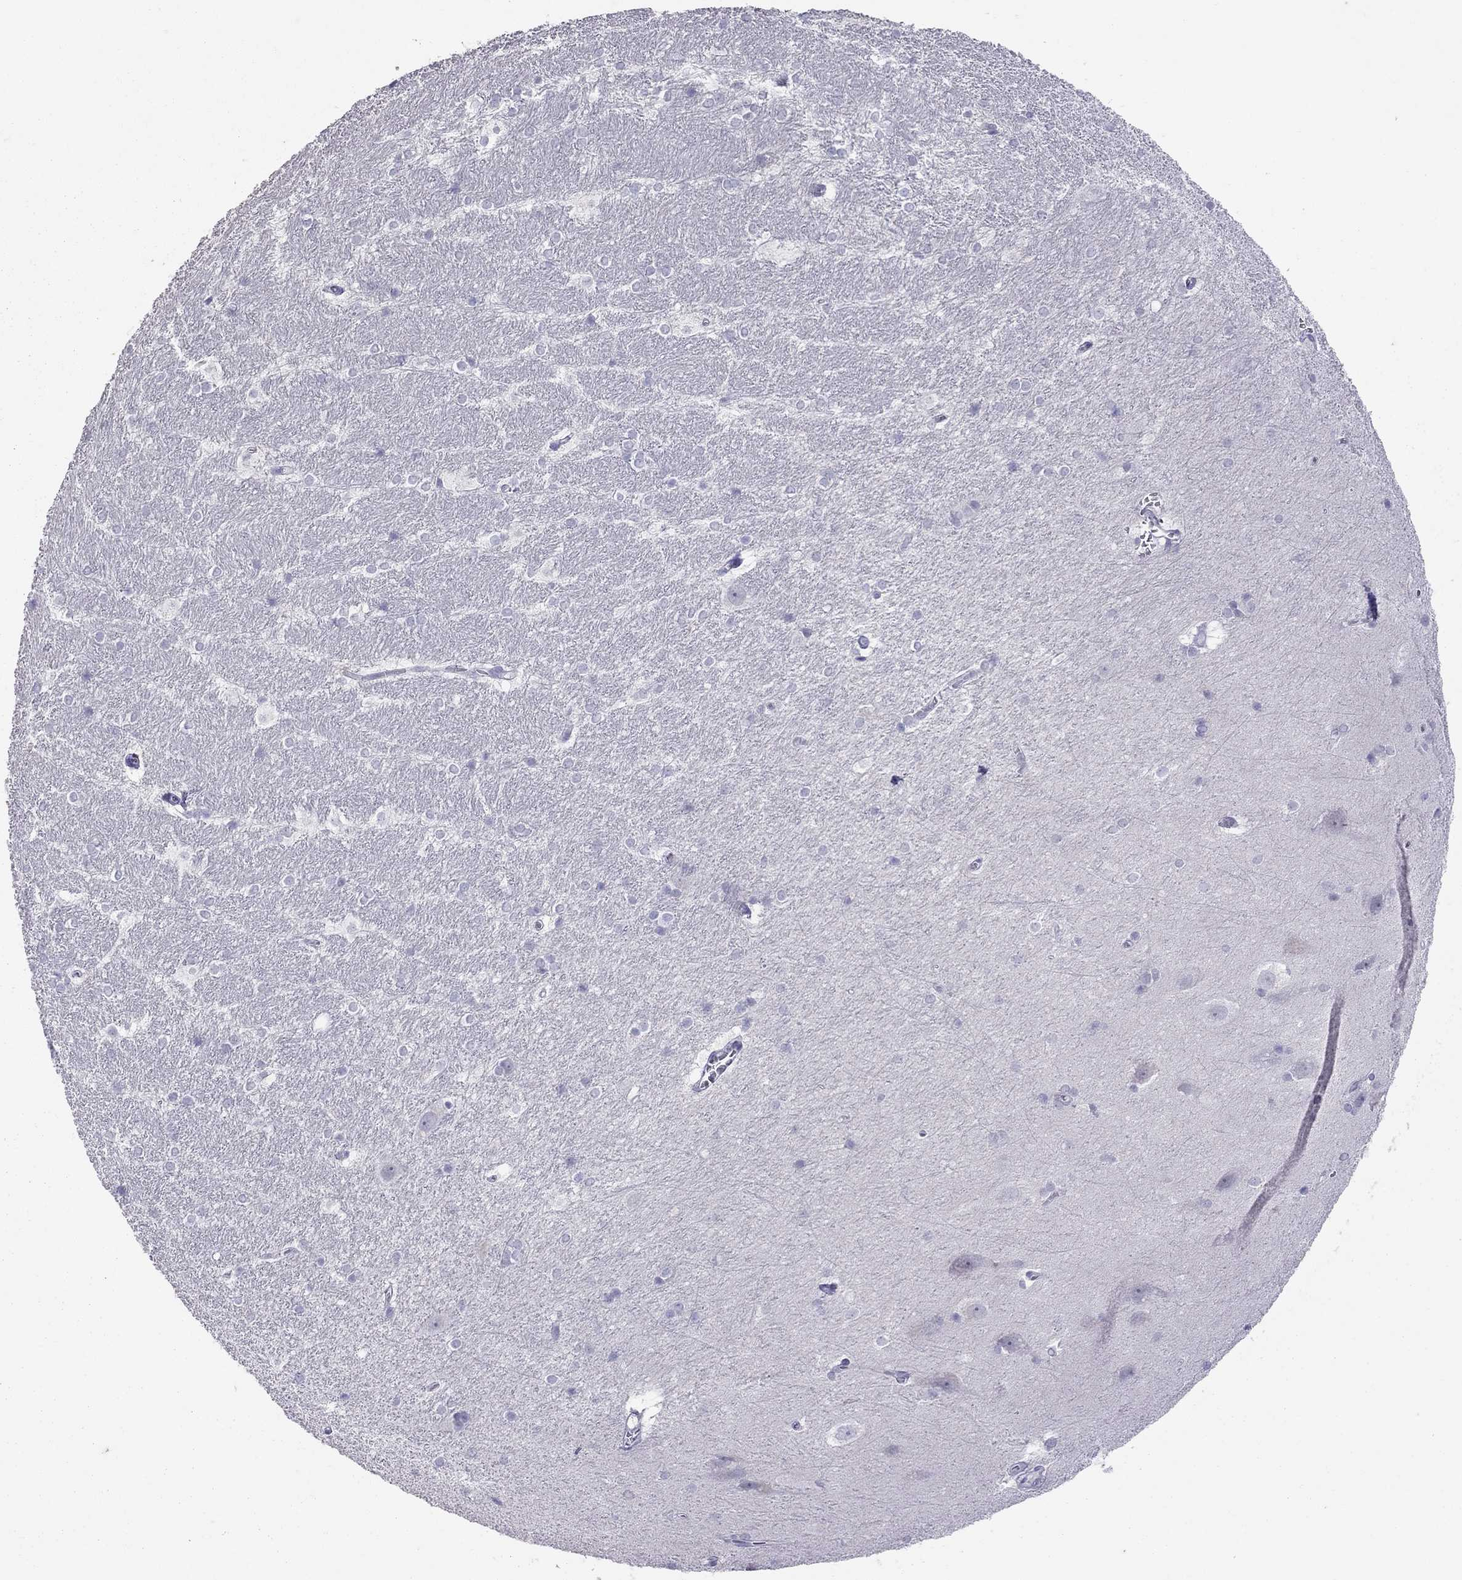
{"staining": {"intensity": "negative", "quantity": "none", "location": "none"}, "tissue": "hippocampus", "cell_type": "Glial cells", "image_type": "normal", "snomed": [{"axis": "morphology", "description": "Normal tissue, NOS"}, {"axis": "topography", "description": "Cerebral cortex"}, {"axis": "topography", "description": "Hippocampus"}], "caption": "Protein analysis of normal hippocampus reveals no significant expression in glial cells. (DAB immunohistochemistry (IHC) visualized using brightfield microscopy, high magnification).", "gene": "MUC16", "patient": {"sex": "female", "age": 19}}